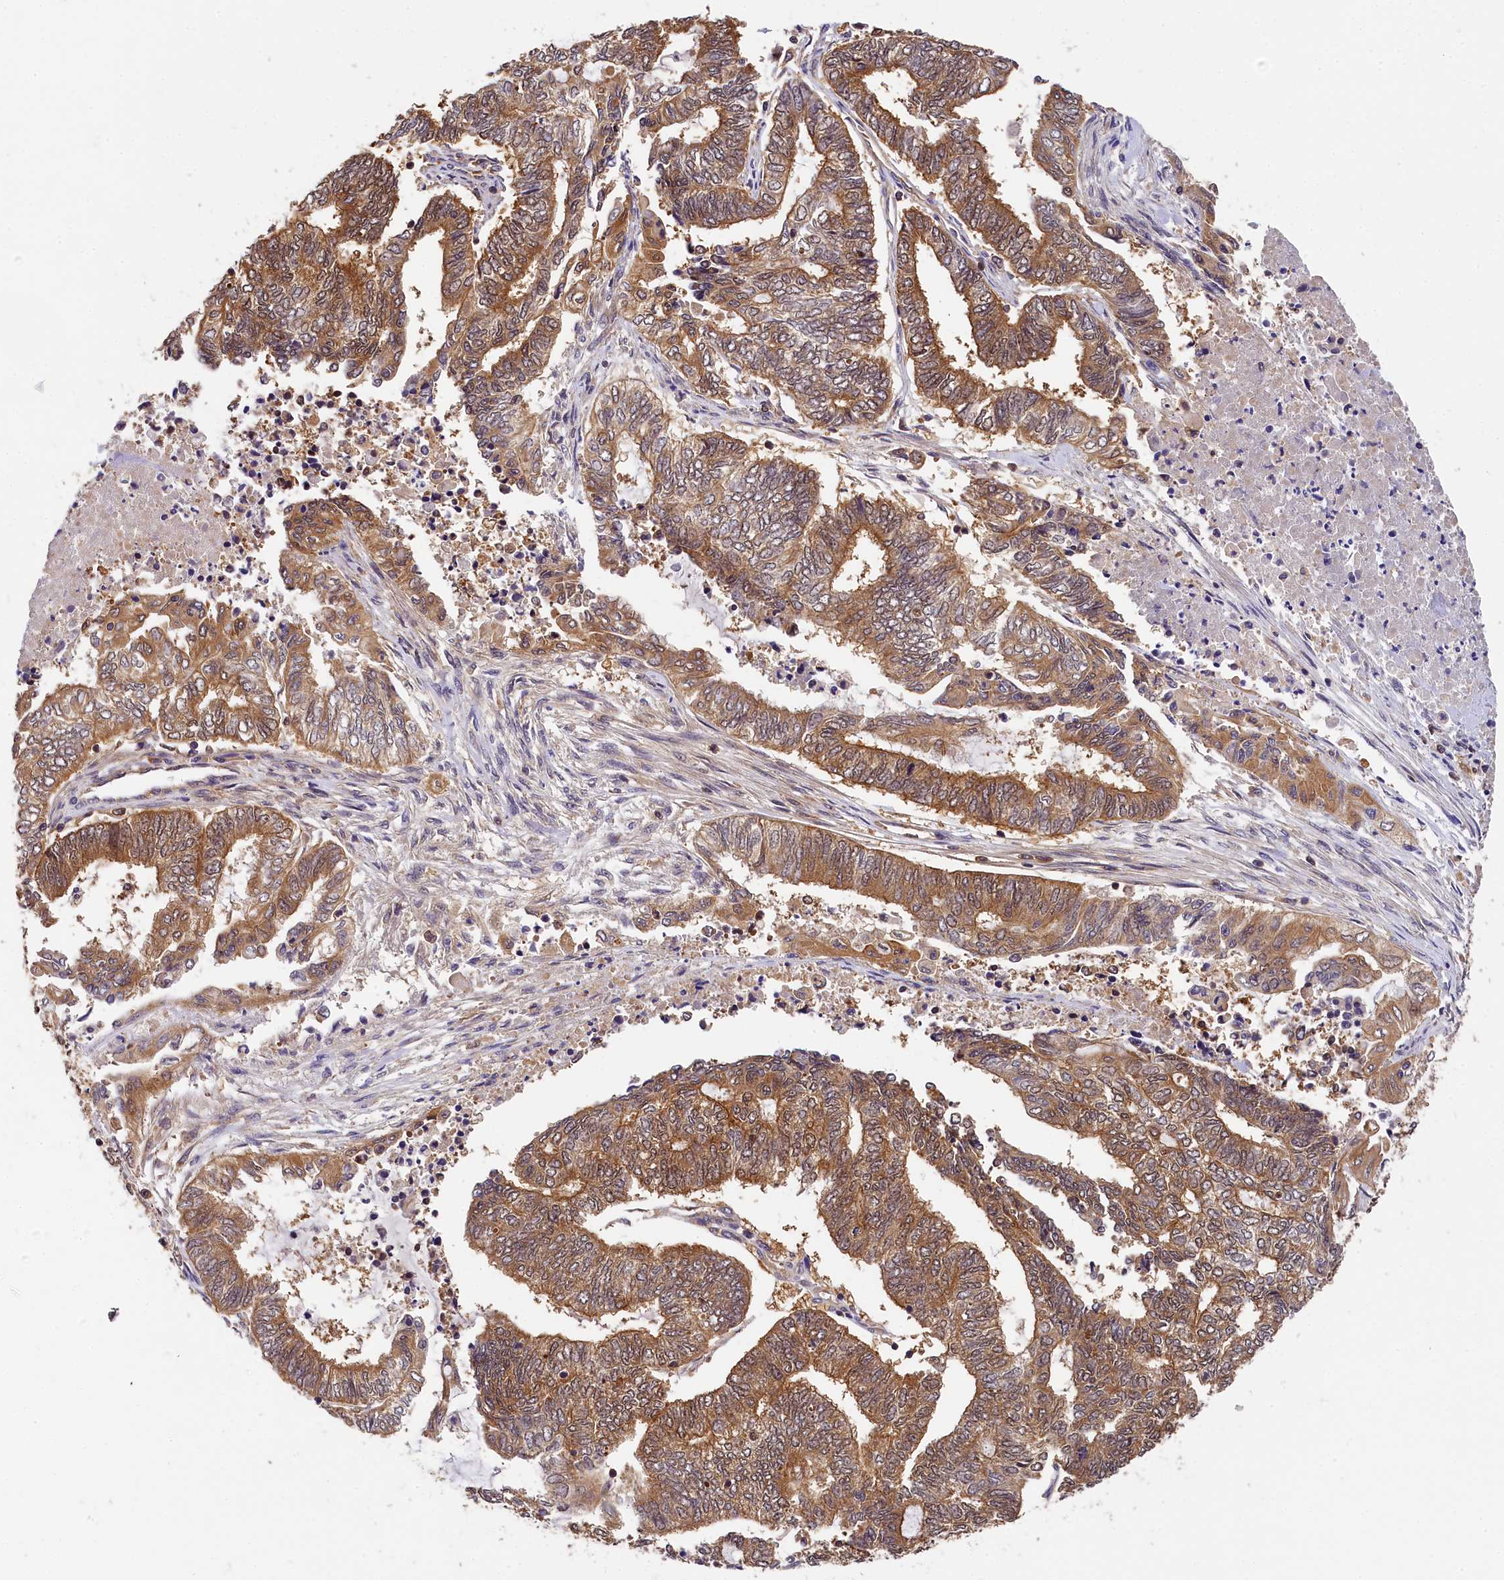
{"staining": {"intensity": "moderate", "quantity": ">75%", "location": "cytoplasmic/membranous"}, "tissue": "endometrial cancer", "cell_type": "Tumor cells", "image_type": "cancer", "snomed": [{"axis": "morphology", "description": "Adenocarcinoma, NOS"}, {"axis": "topography", "description": "Uterus"}, {"axis": "topography", "description": "Endometrium"}], "caption": "The image reveals staining of endometrial cancer (adenocarcinoma), revealing moderate cytoplasmic/membranous protein expression (brown color) within tumor cells.", "gene": "EIF6", "patient": {"sex": "female", "age": 70}}